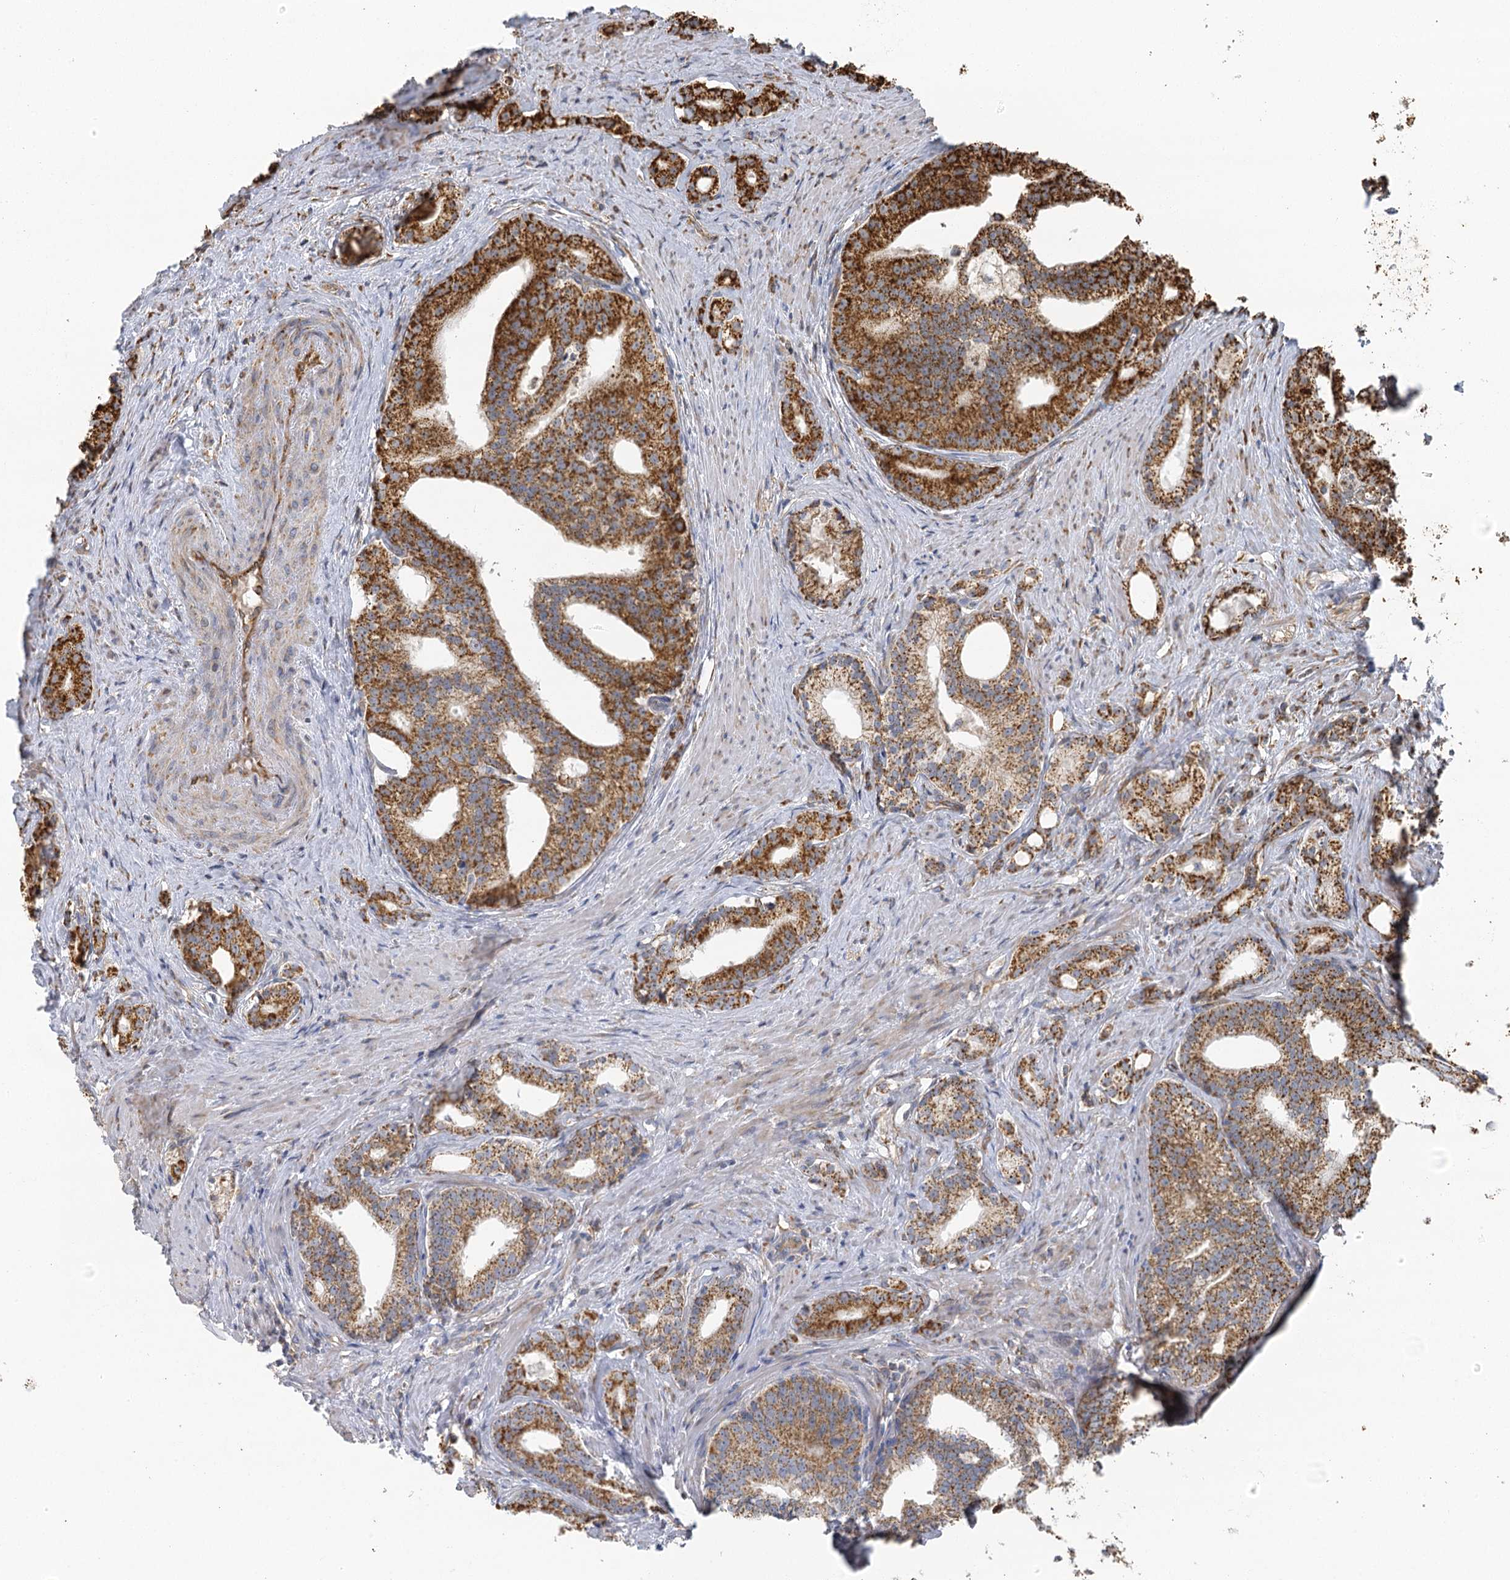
{"staining": {"intensity": "moderate", "quantity": ">75%", "location": "cytoplasmic/membranous"}, "tissue": "prostate cancer", "cell_type": "Tumor cells", "image_type": "cancer", "snomed": [{"axis": "morphology", "description": "Adenocarcinoma, Low grade"}, {"axis": "topography", "description": "Prostate"}], "caption": "DAB immunohistochemical staining of prostate cancer demonstrates moderate cytoplasmic/membranous protein expression in about >75% of tumor cells.", "gene": "IL11RA", "patient": {"sex": "male", "age": 71}}